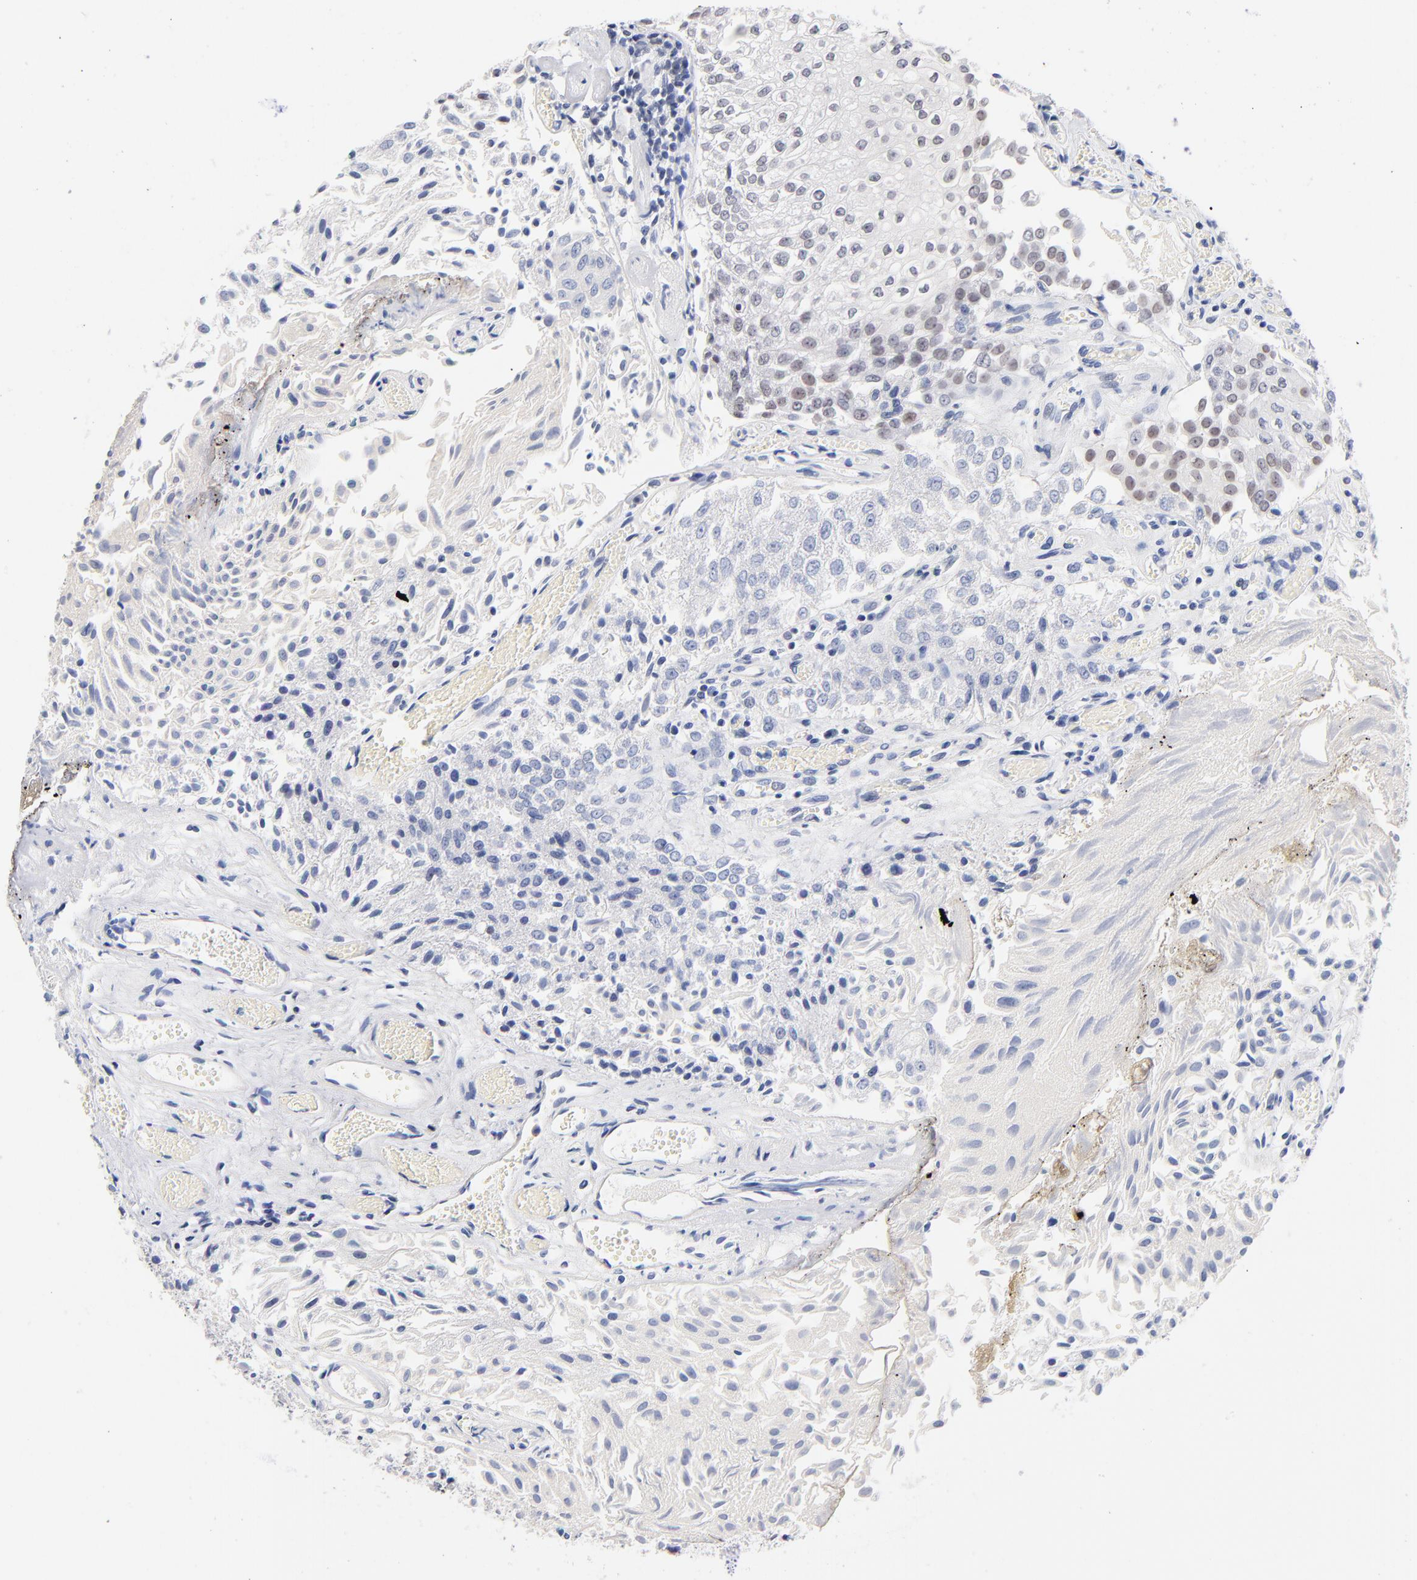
{"staining": {"intensity": "weak", "quantity": "<25%", "location": "nuclear"}, "tissue": "urothelial cancer", "cell_type": "Tumor cells", "image_type": "cancer", "snomed": [{"axis": "morphology", "description": "Urothelial carcinoma, Low grade"}, {"axis": "topography", "description": "Urinary bladder"}], "caption": "Immunohistochemistry (IHC) histopathology image of urothelial carcinoma (low-grade) stained for a protein (brown), which demonstrates no positivity in tumor cells.", "gene": "ORC2", "patient": {"sex": "male", "age": 86}}